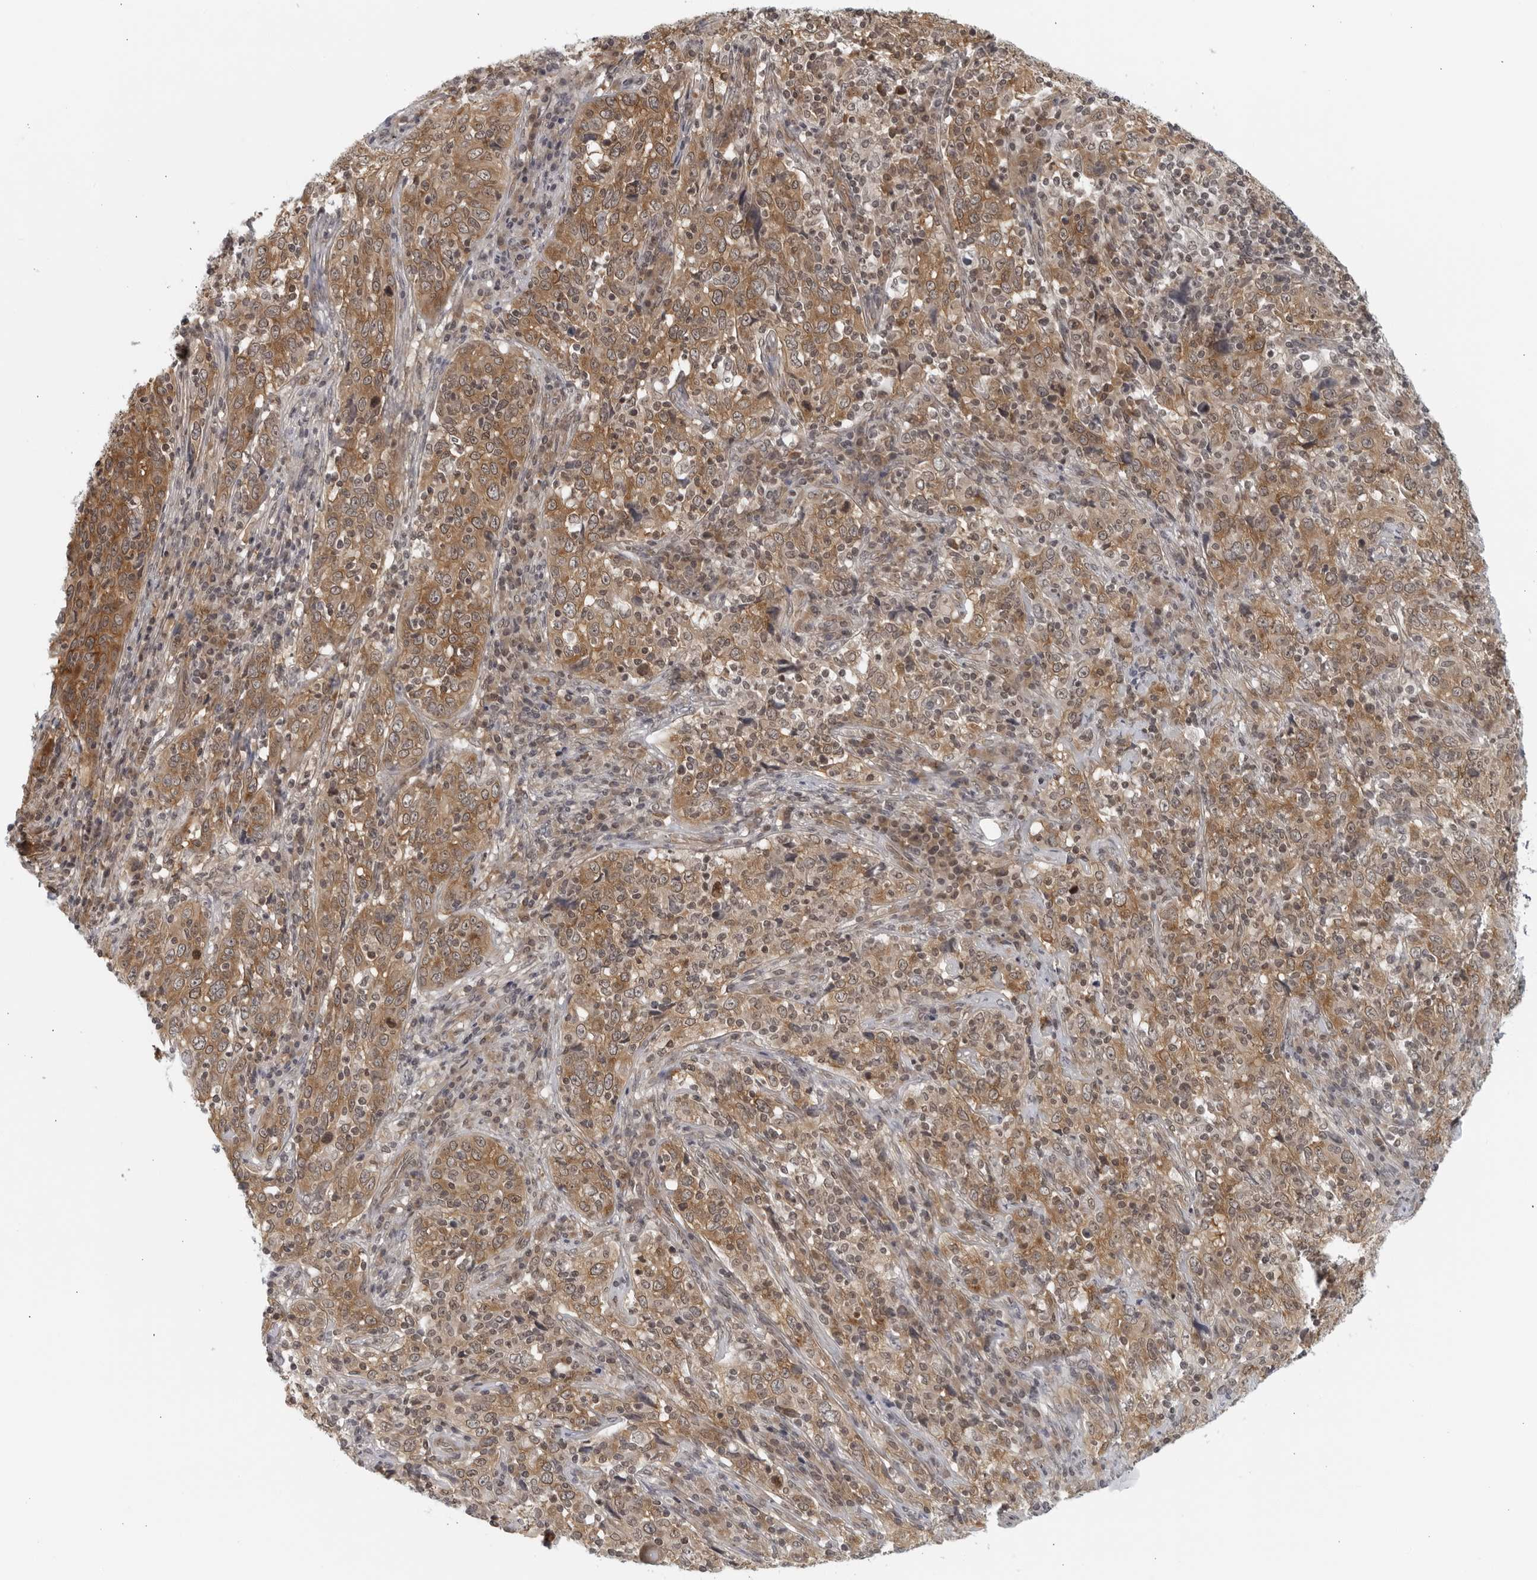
{"staining": {"intensity": "moderate", "quantity": ">75%", "location": "cytoplasmic/membranous"}, "tissue": "cervical cancer", "cell_type": "Tumor cells", "image_type": "cancer", "snomed": [{"axis": "morphology", "description": "Squamous cell carcinoma, NOS"}, {"axis": "topography", "description": "Cervix"}], "caption": "Immunohistochemical staining of cervical cancer displays moderate cytoplasmic/membranous protein expression in approximately >75% of tumor cells.", "gene": "RC3H1", "patient": {"sex": "female", "age": 46}}